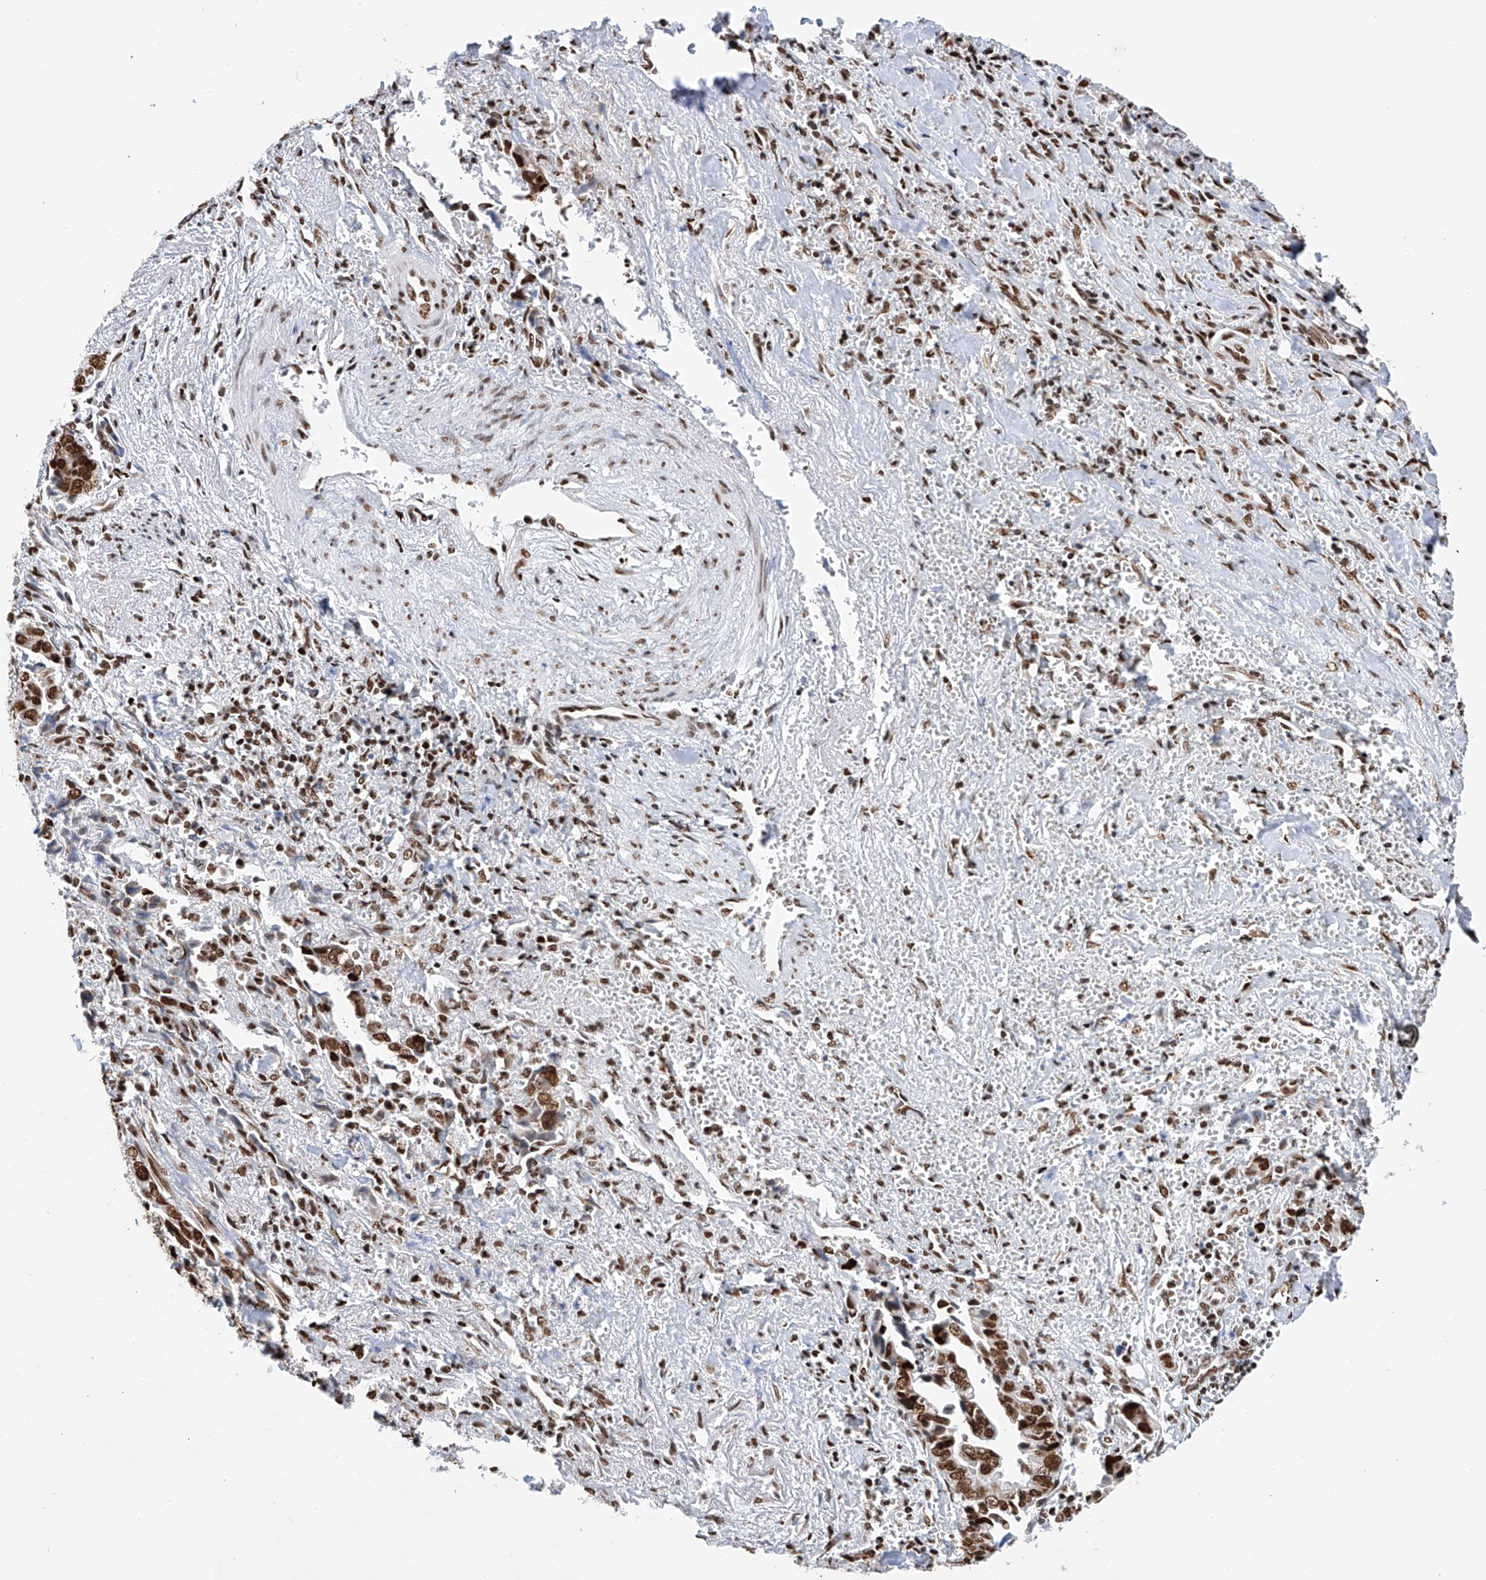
{"staining": {"intensity": "strong", "quantity": ">75%", "location": "nuclear"}, "tissue": "liver cancer", "cell_type": "Tumor cells", "image_type": "cancer", "snomed": [{"axis": "morphology", "description": "Cholangiocarcinoma"}, {"axis": "topography", "description": "Liver"}], "caption": "There is high levels of strong nuclear staining in tumor cells of liver cancer, as demonstrated by immunohistochemical staining (brown color).", "gene": "SRSF6", "patient": {"sex": "female", "age": 79}}